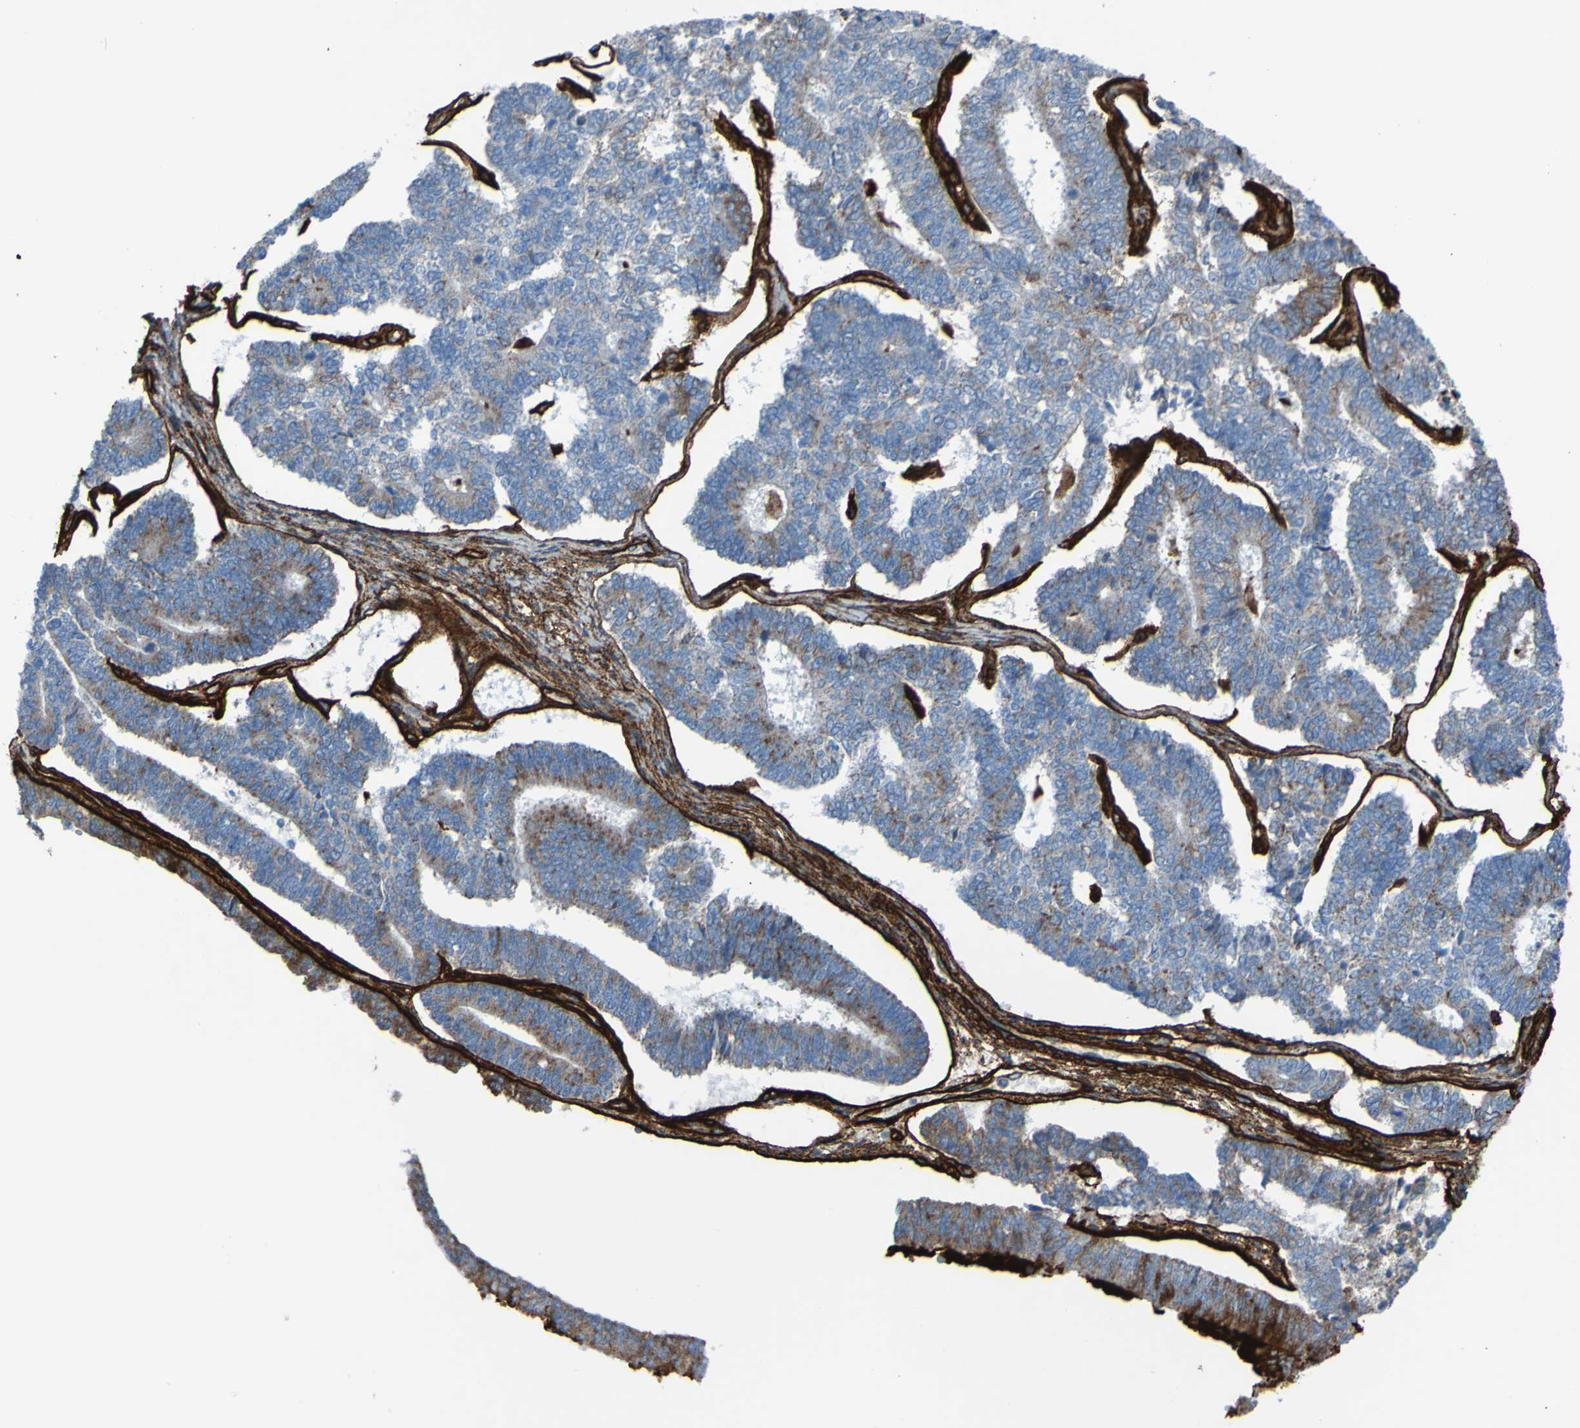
{"staining": {"intensity": "negative", "quantity": "none", "location": "none"}, "tissue": "endometrial cancer", "cell_type": "Tumor cells", "image_type": "cancer", "snomed": [{"axis": "morphology", "description": "Adenocarcinoma, NOS"}, {"axis": "topography", "description": "Endometrium"}], "caption": "Immunohistochemical staining of human endometrial cancer (adenocarcinoma) exhibits no significant staining in tumor cells. (Brightfield microscopy of DAB IHC at high magnification).", "gene": "COL4A2", "patient": {"sex": "female", "age": 70}}